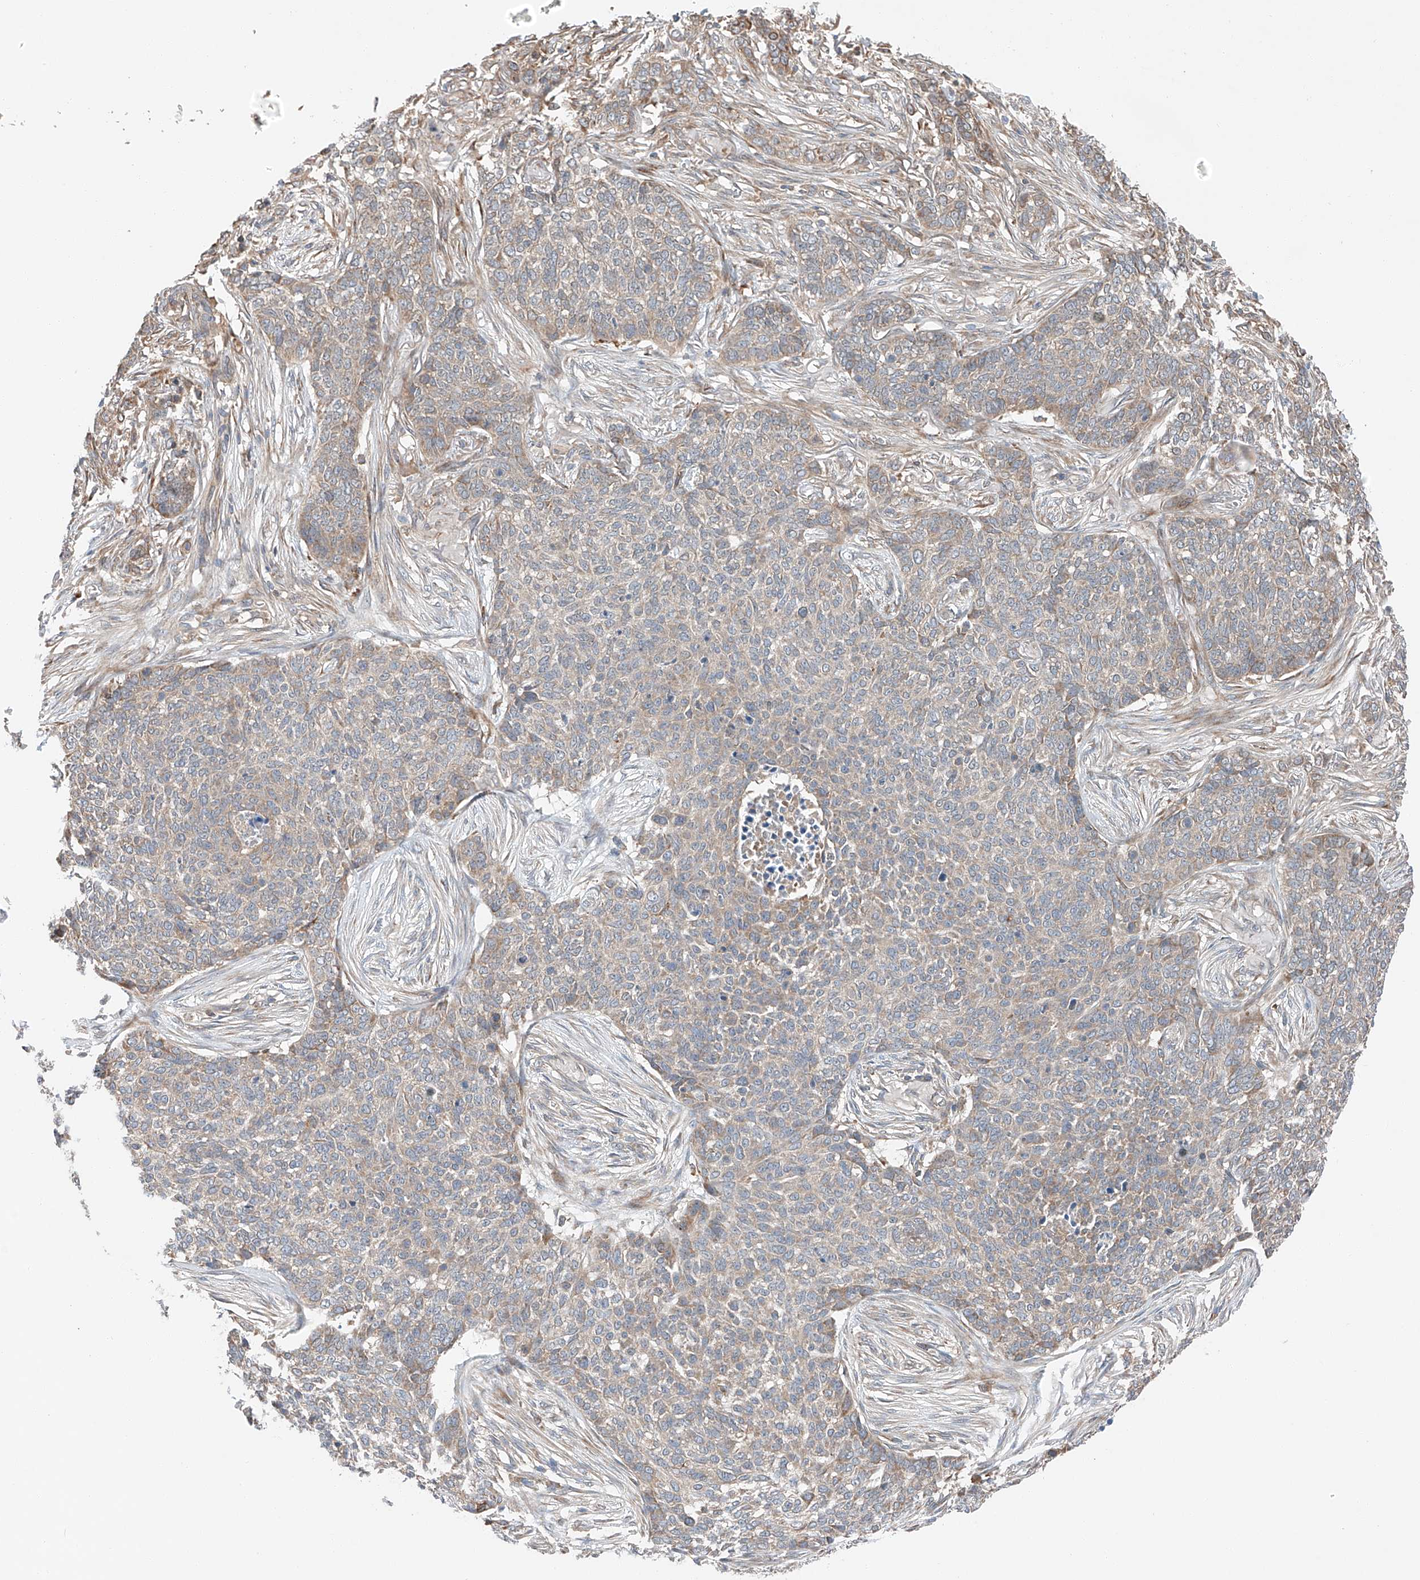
{"staining": {"intensity": "weak", "quantity": ">75%", "location": "cytoplasmic/membranous"}, "tissue": "skin cancer", "cell_type": "Tumor cells", "image_type": "cancer", "snomed": [{"axis": "morphology", "description": "Basal cell carcinoma"}, {"axis": "topography", "description": "Skin"}], "caption": "Immunohistochemical staining of human skin cancer exhibits low levels of weak cytoplasmic/membranous staining in about >75% of tumor cells. (DAB (3,3'-diaminobenzidine) = brown stain, brightfield microscopy at high magnification).", "gene": "RUSC1", "patient": {"sex": "male", "age": 85}}